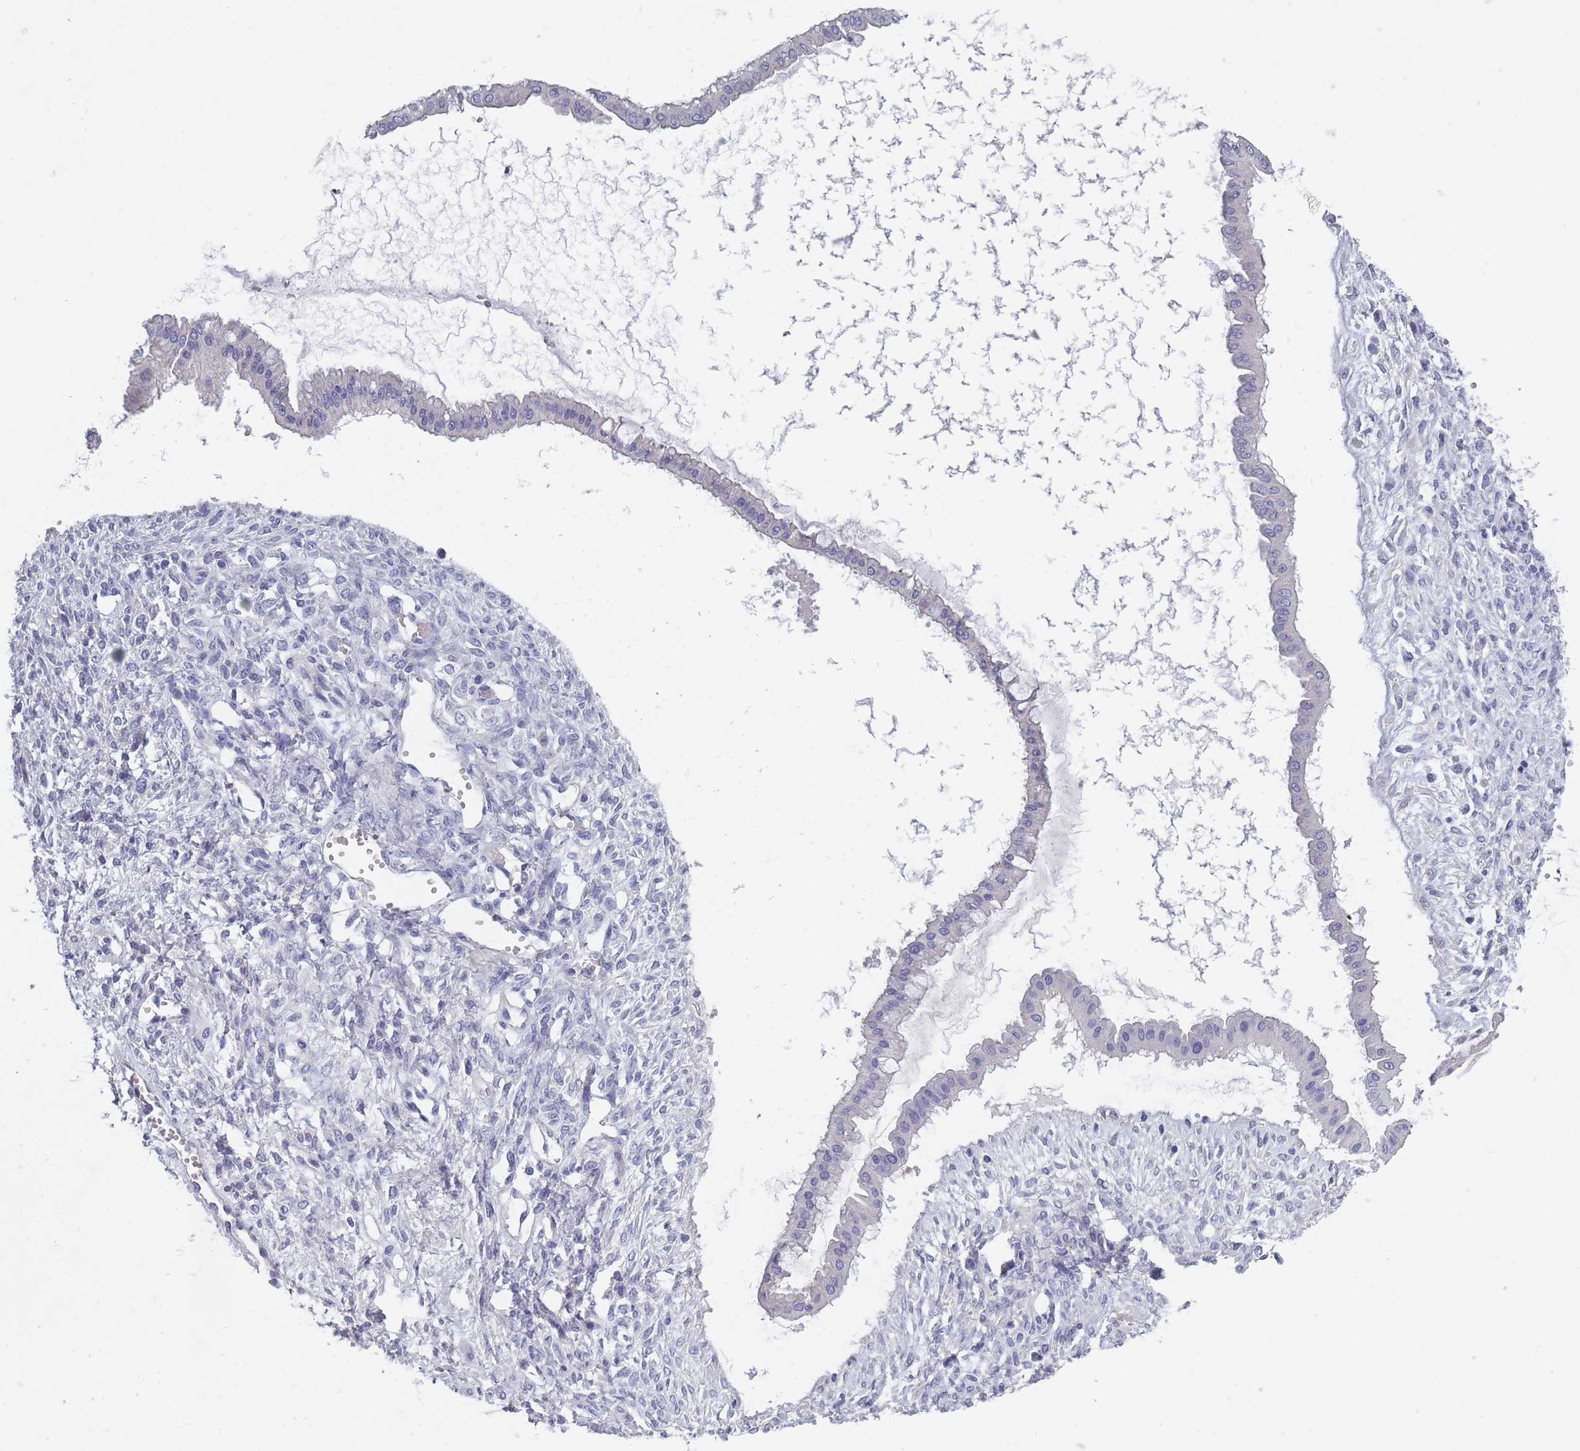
{"staining": {"intensity": "negative", "quantity": "none", "location": "none"}, "tissue": "ovarian cancer", "cell_type": "Tumor cells", "image_type": "cancer", "snomed": [{"axis": "morphology", "description": "Cystadenocarcinoma, mucinous, NOS"}, {"axis": "topography", "description": "Ovary"}], "caption": "Human ovarian cancer (mucinous cystadenocarcinoma) stained for a protein using immunohistochemistry shows no staining in tumor cells.", "gene": "OR4C5", "patient": {"sex": "female", "age": 73}}